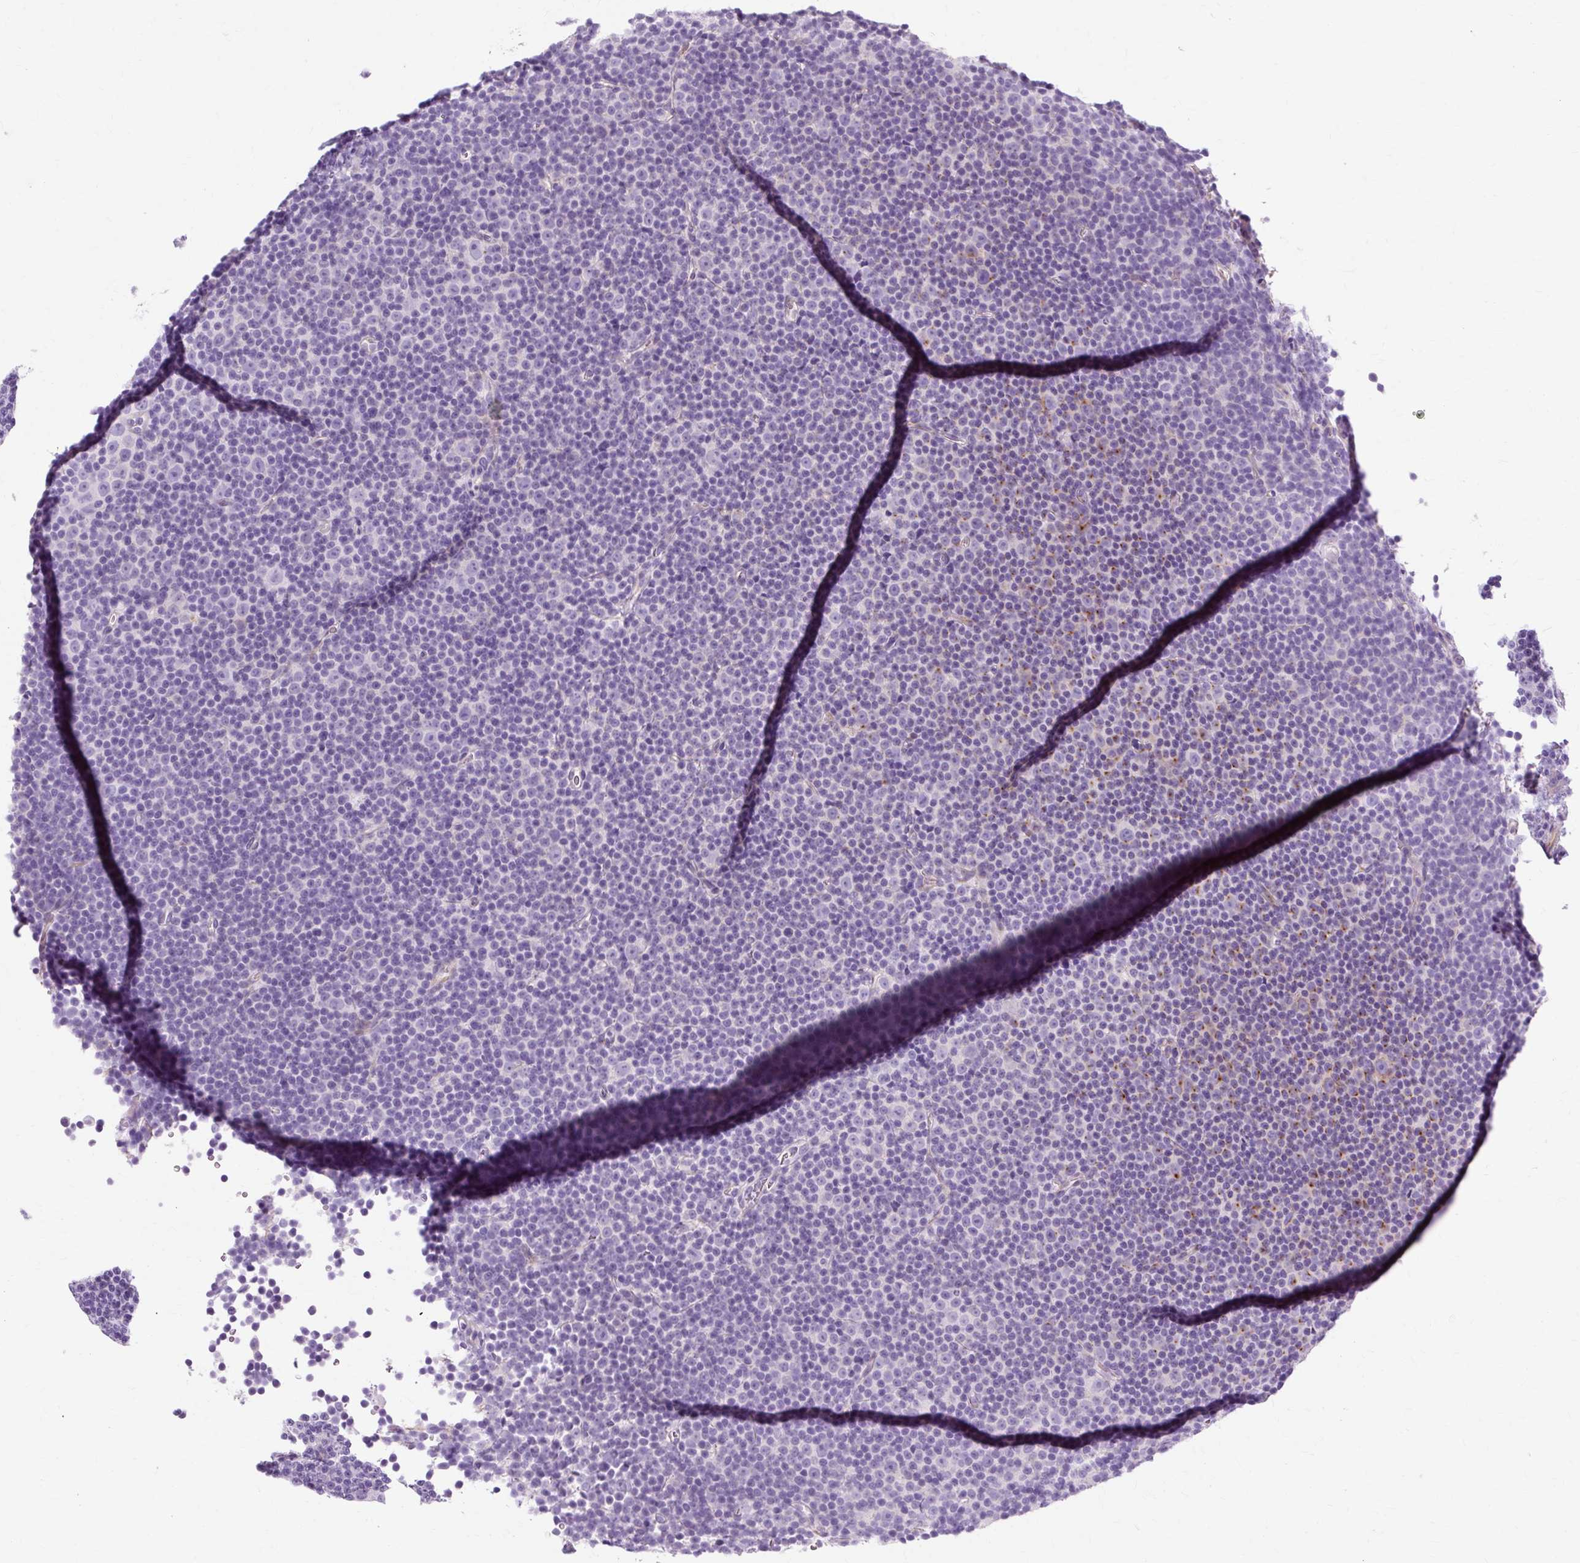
{"staining": {"intensity": "negative", "quantity": "none", "location": "none"}, "tissue": "lymphoma", "cell_type": "Tumor cells", "image_type": "cancer", "snomed": [{"axis": "morphology", "description": "Malignant lymphoma, non-Hodgkin's type, Low grade"}, {"axis": "topography", "description": "Lymph node"}], "caption": "High power microscopy histopathology image of an IHC micrograph of low-grade malignant lymphoma, non-Hodgkin's type, revealing no significant expression in tumor cells.", "gene": "TMEM89", "patient": {"sex": "female", "age": 67}}